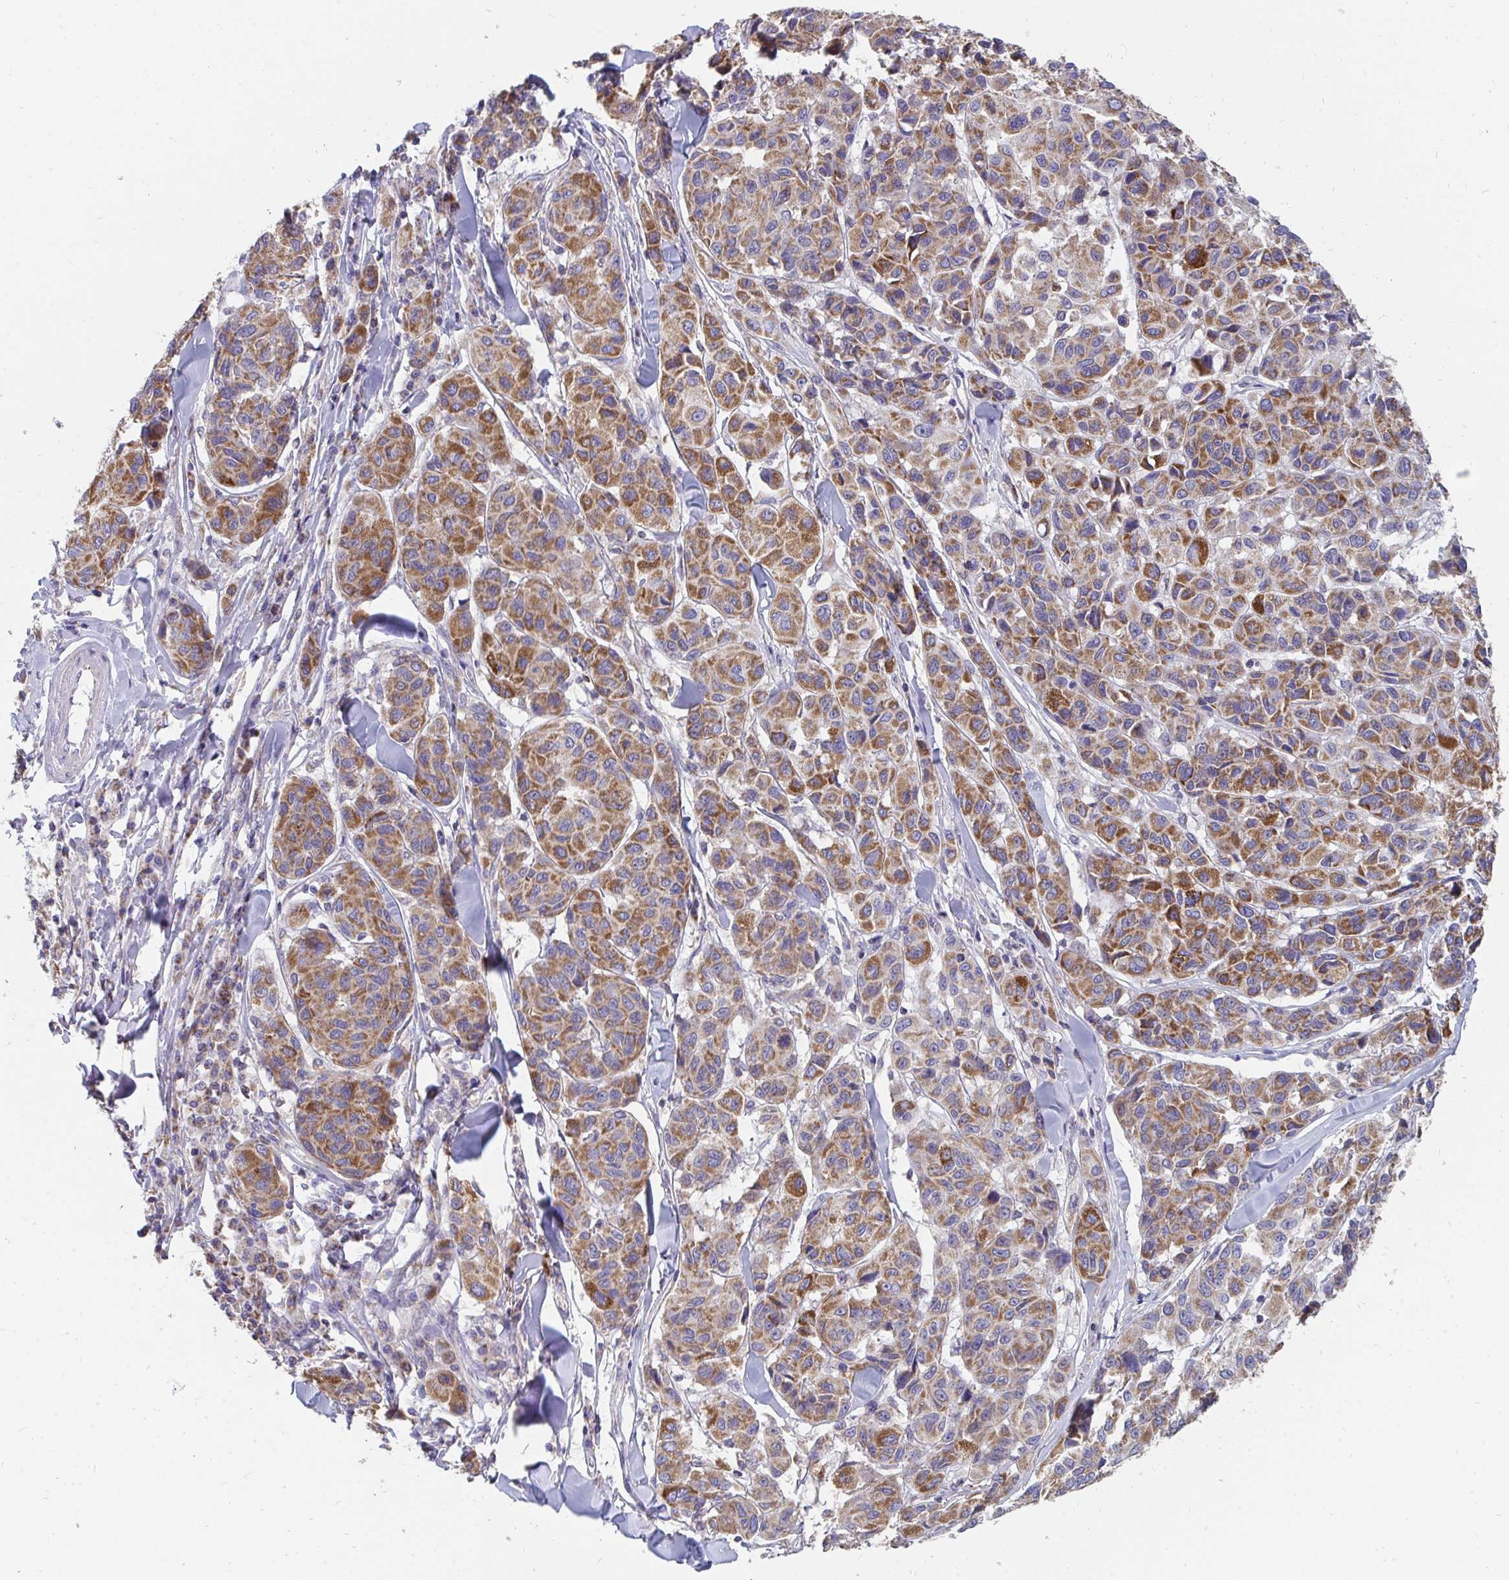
{"staining": {"intensity": "strong", "quantity": ">75%", "location": "cytoplasmic/membranous"}, "tissue": "melanoma", "cell_type": "Tumor cells", "image_type": "cancer", "snomed": [{"axis": "morphology", "description": "Malignant melanoma, NOS"}, {"axis": "topography", "description": "Skin"}], "caption": "Immunohistochemistry (DAB (3,3'-diaminobenzidine)) staining of melanoma displays strong cytoplasmic/membranous protein expression in about >75% of tumor cells.", "gene": "PC", "patient": {"sex": "female", "age": 66}}